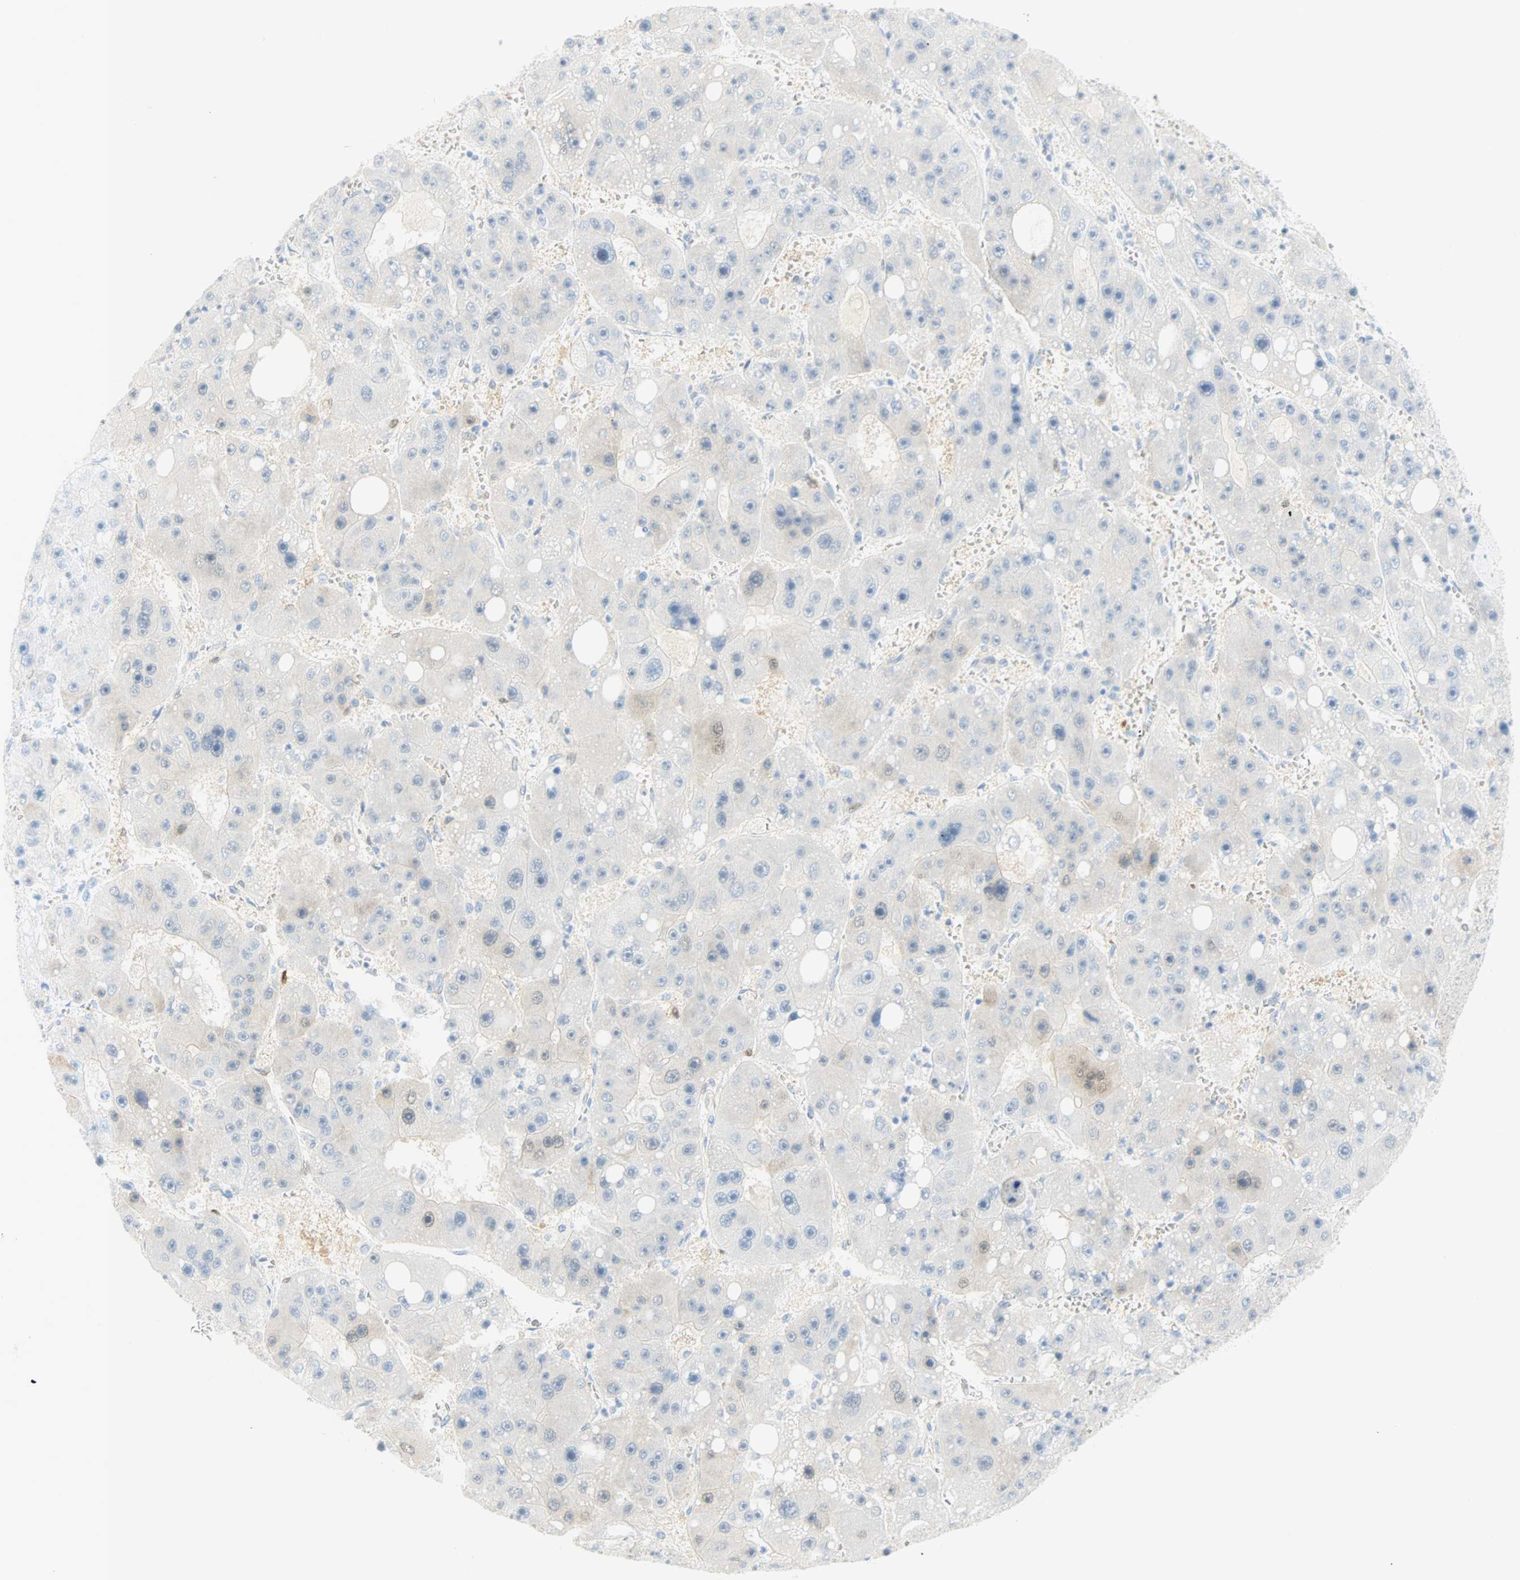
{"staining": {"intensity": "negative", "quantity": "none", "location": "none"}, "tissue": "liver cancer", "cell_type": "Tumor cells", "image_type": "cancer", "snomed": [{"axis": "morphology", "description": "Carcinoma, Hepatocellular, NOS"}, {"axis": "topography", "description": "Liver"}], "caption": "Liver cancer was stained to show a protein in brown. There is no significant positivity in tumor cells. (DAB (3,3'-diaminobenzidine) IHC, high magnification).", "gene": "SELENBP1", "patient": {"sex": "female", "age": 61}}